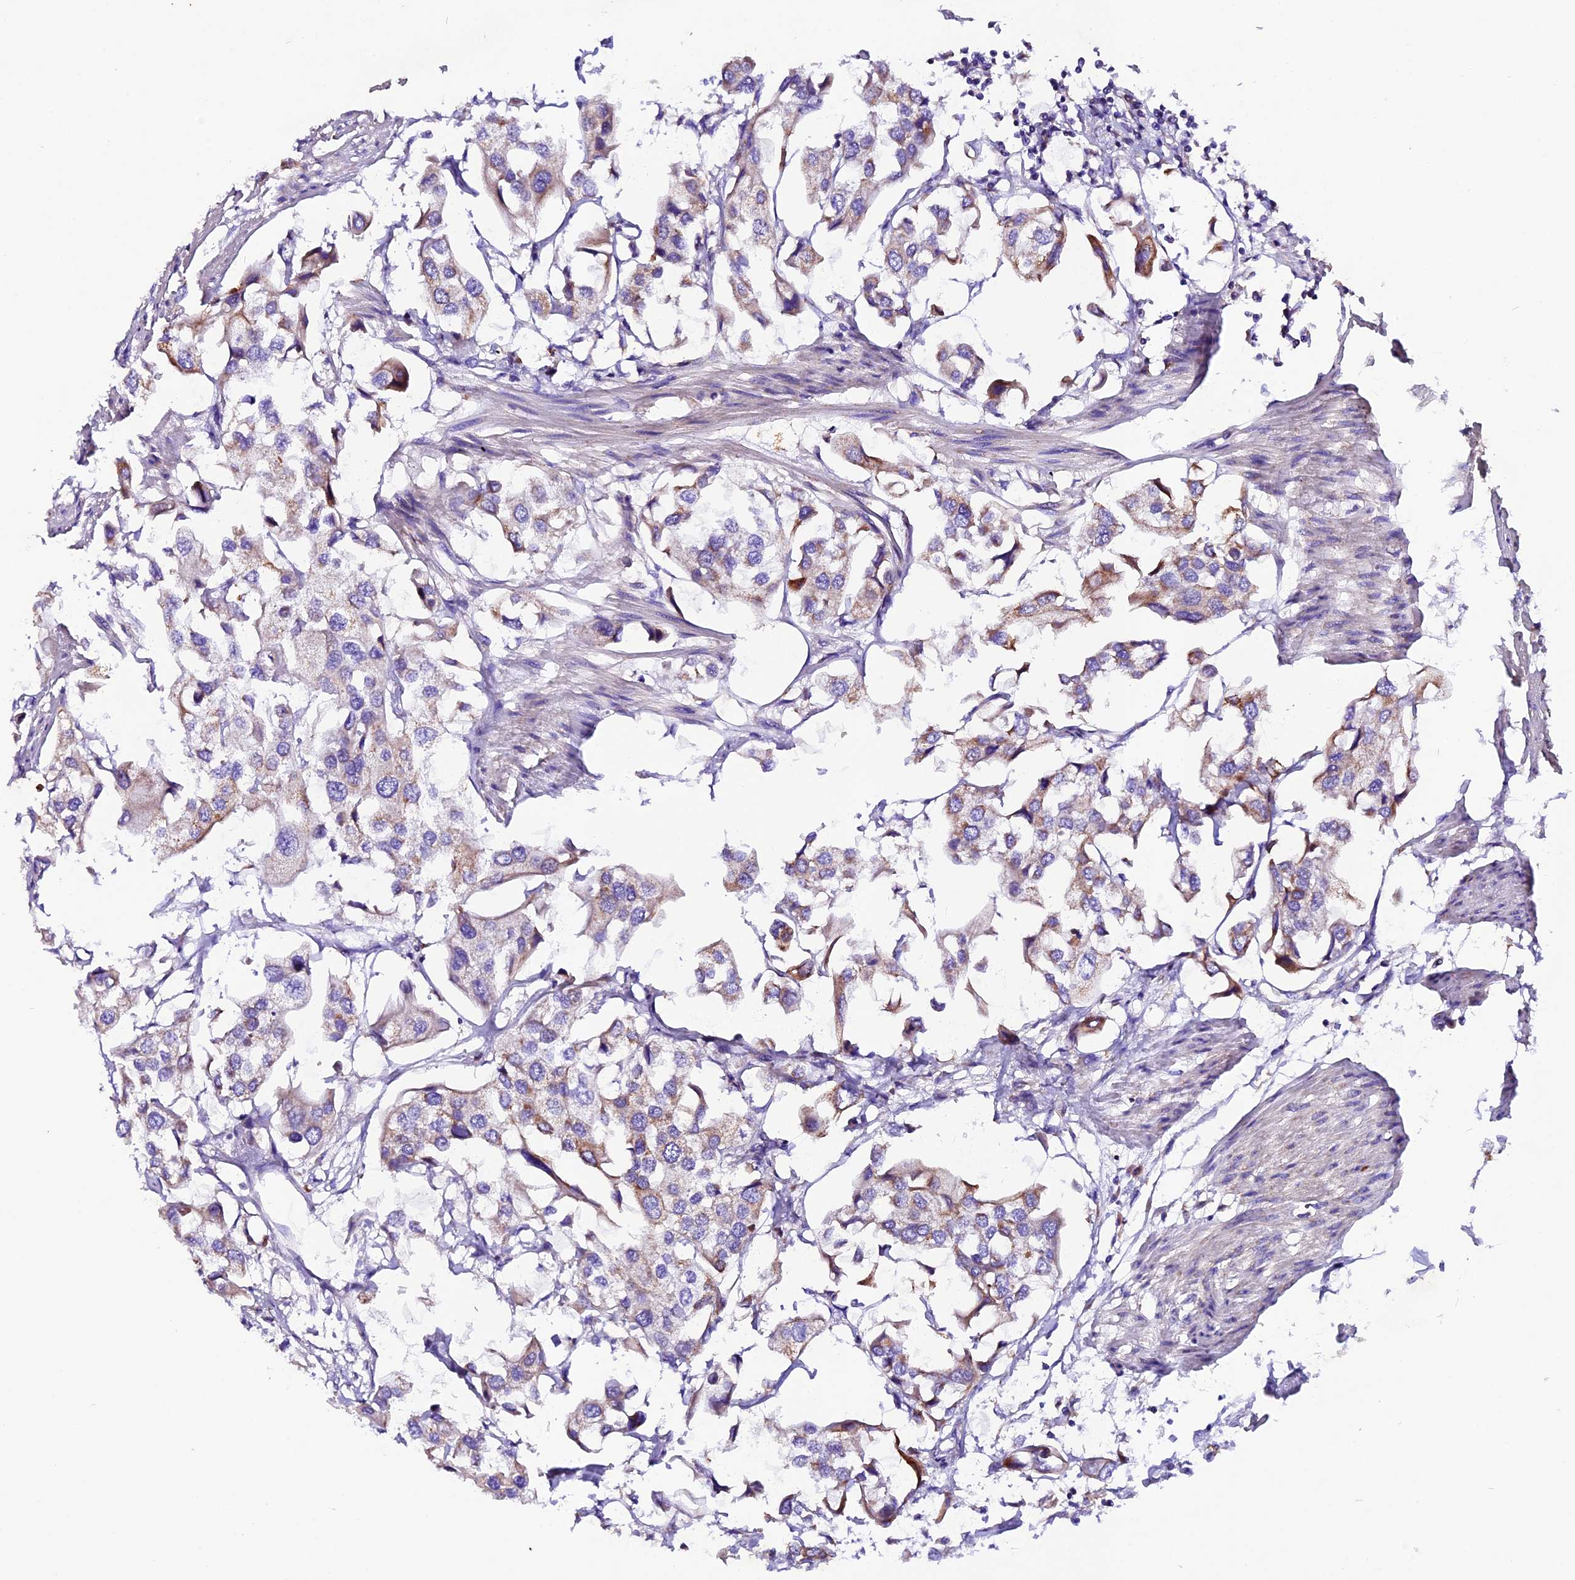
{"staining": {"intensity": "moderate", "quantity": "<25%", "location": "cytoplasmic/membranous"}, "tissue": "urothelial cancer", "cell_type": "Tumor cells", "image_type": "cancer", "snomed": [{"axis": "morphology", "description": "Urothelial carcinoma, High grade"}, {"axis": "topography", "description": "Urinary bladder"}], "caption": "Urothelial cancer stained with DAB immunohistochemistry (IHC) exhibits low levels of moderate cytoplasmic/membranous staining in approximately <25% of tumor cells.", "gene": "SIX5", "patient": {"sex": "male", "age": 64}}